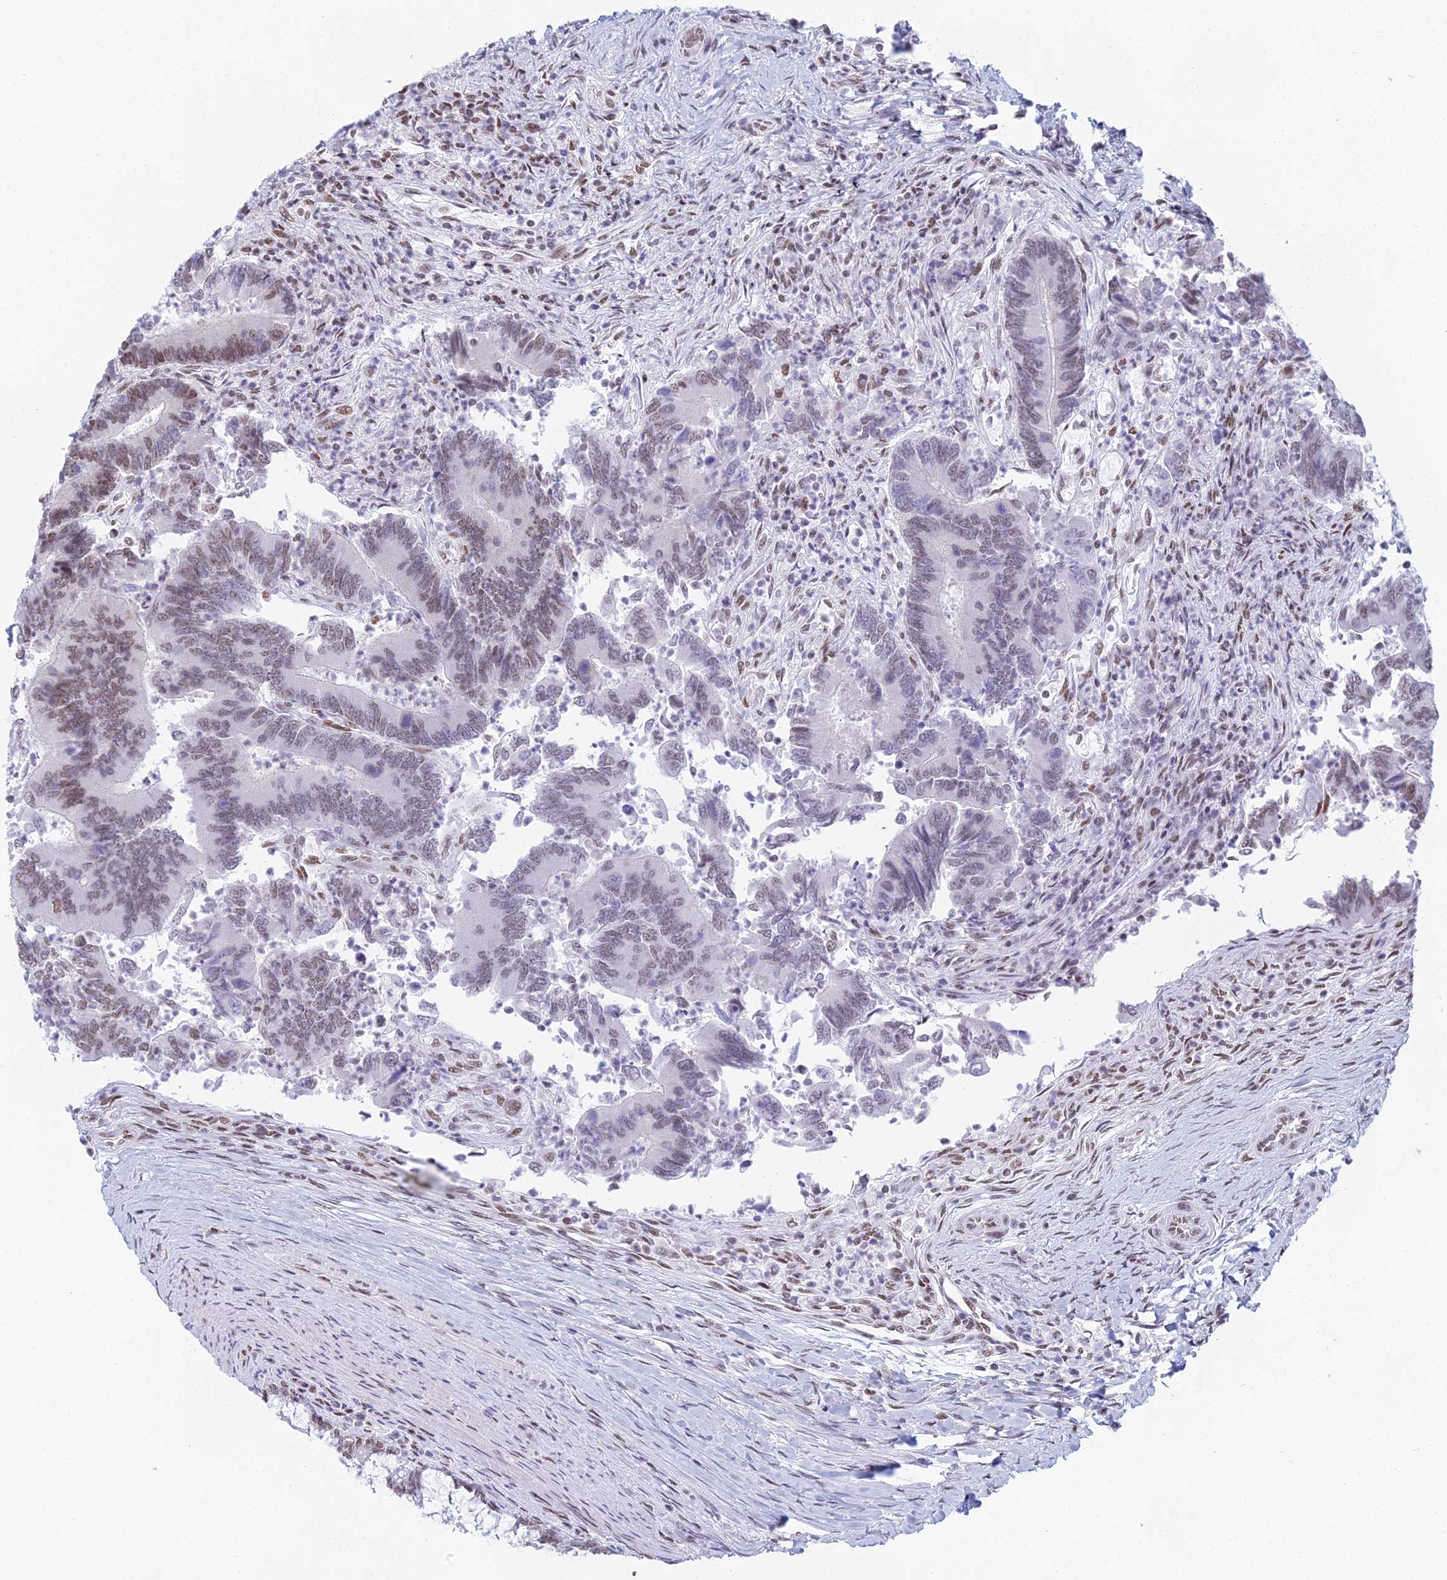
{"staining": {"intensity": "moderate", "quantity": "25%-75%", "location": "nuclear"}, "tissue": "colorectal cancer", "cell_type": "Tumor cells", "image_type": "cancer", "snomed": [{"axis": "morphology", "description": "Adenocarcinoma, NOS"}, {"axis": "topography", "description": "Colon"}], "caption": "Human colorectal cancer (adenocarcinoma) stained for a protein (brown) demonstrates moderate nuclear positive positivity in about 25%-75% of tumor cells.", "gene": "CDC26", "patient": {"sex": "female", "age": 67}}